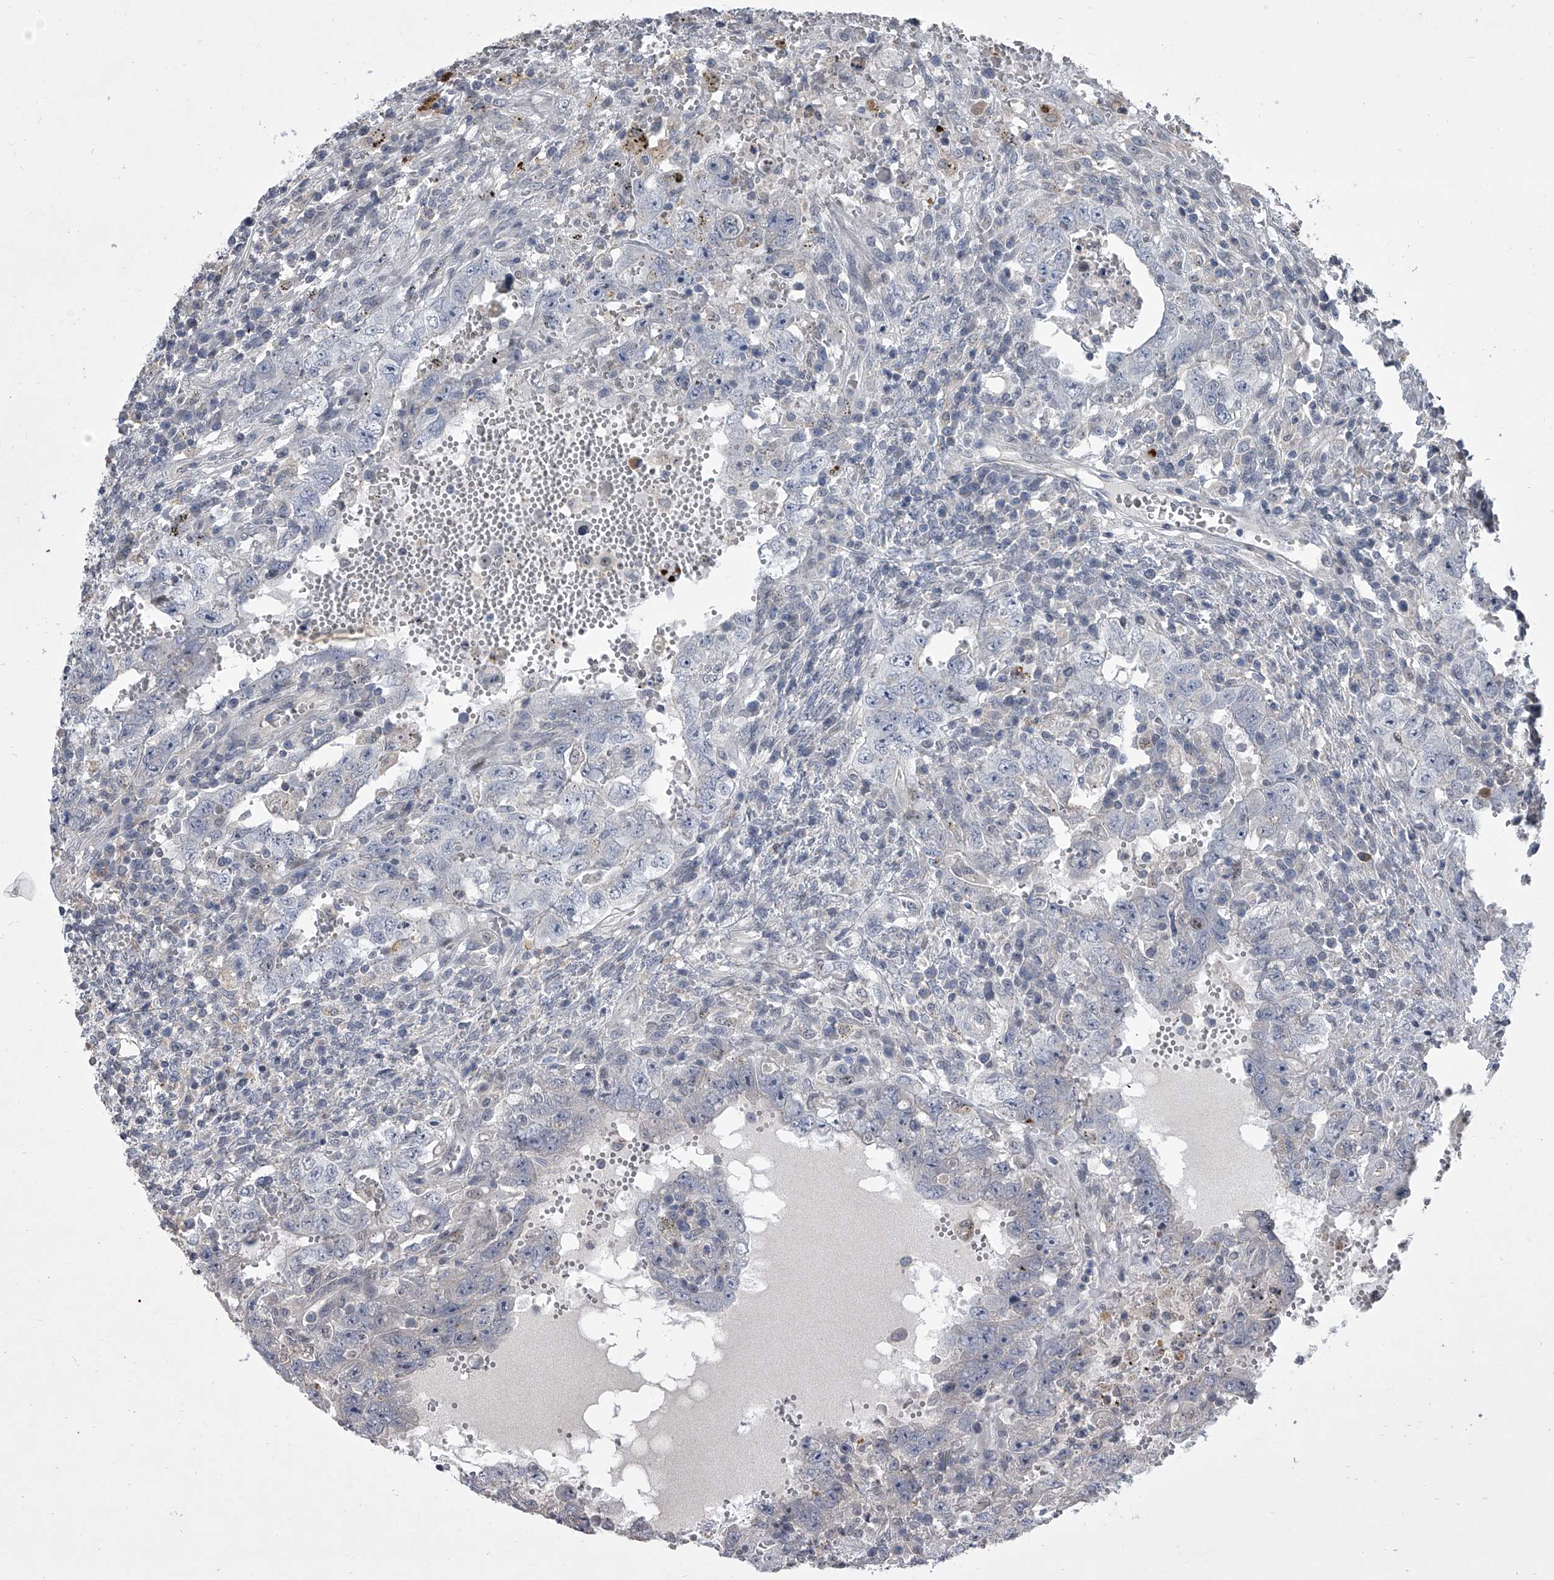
{"staining": {"intensity": "negative", "quantity": "none", "location": "none"}, "tissue": "testis cancer", "cell_type": "Tumor cells", "image_type": "cancer", "snomed": [{"axis": "morphology", "description": "Carcinoma, Embryonal, NOS"}, {"axis": "topography", "description": "Testis"}], "caption": "The image exhibits no staining of tumor cells in embryonal carcinoma (testis).", "gene": "HEATR6", "patient": {"sex": "male", "age": 26}}